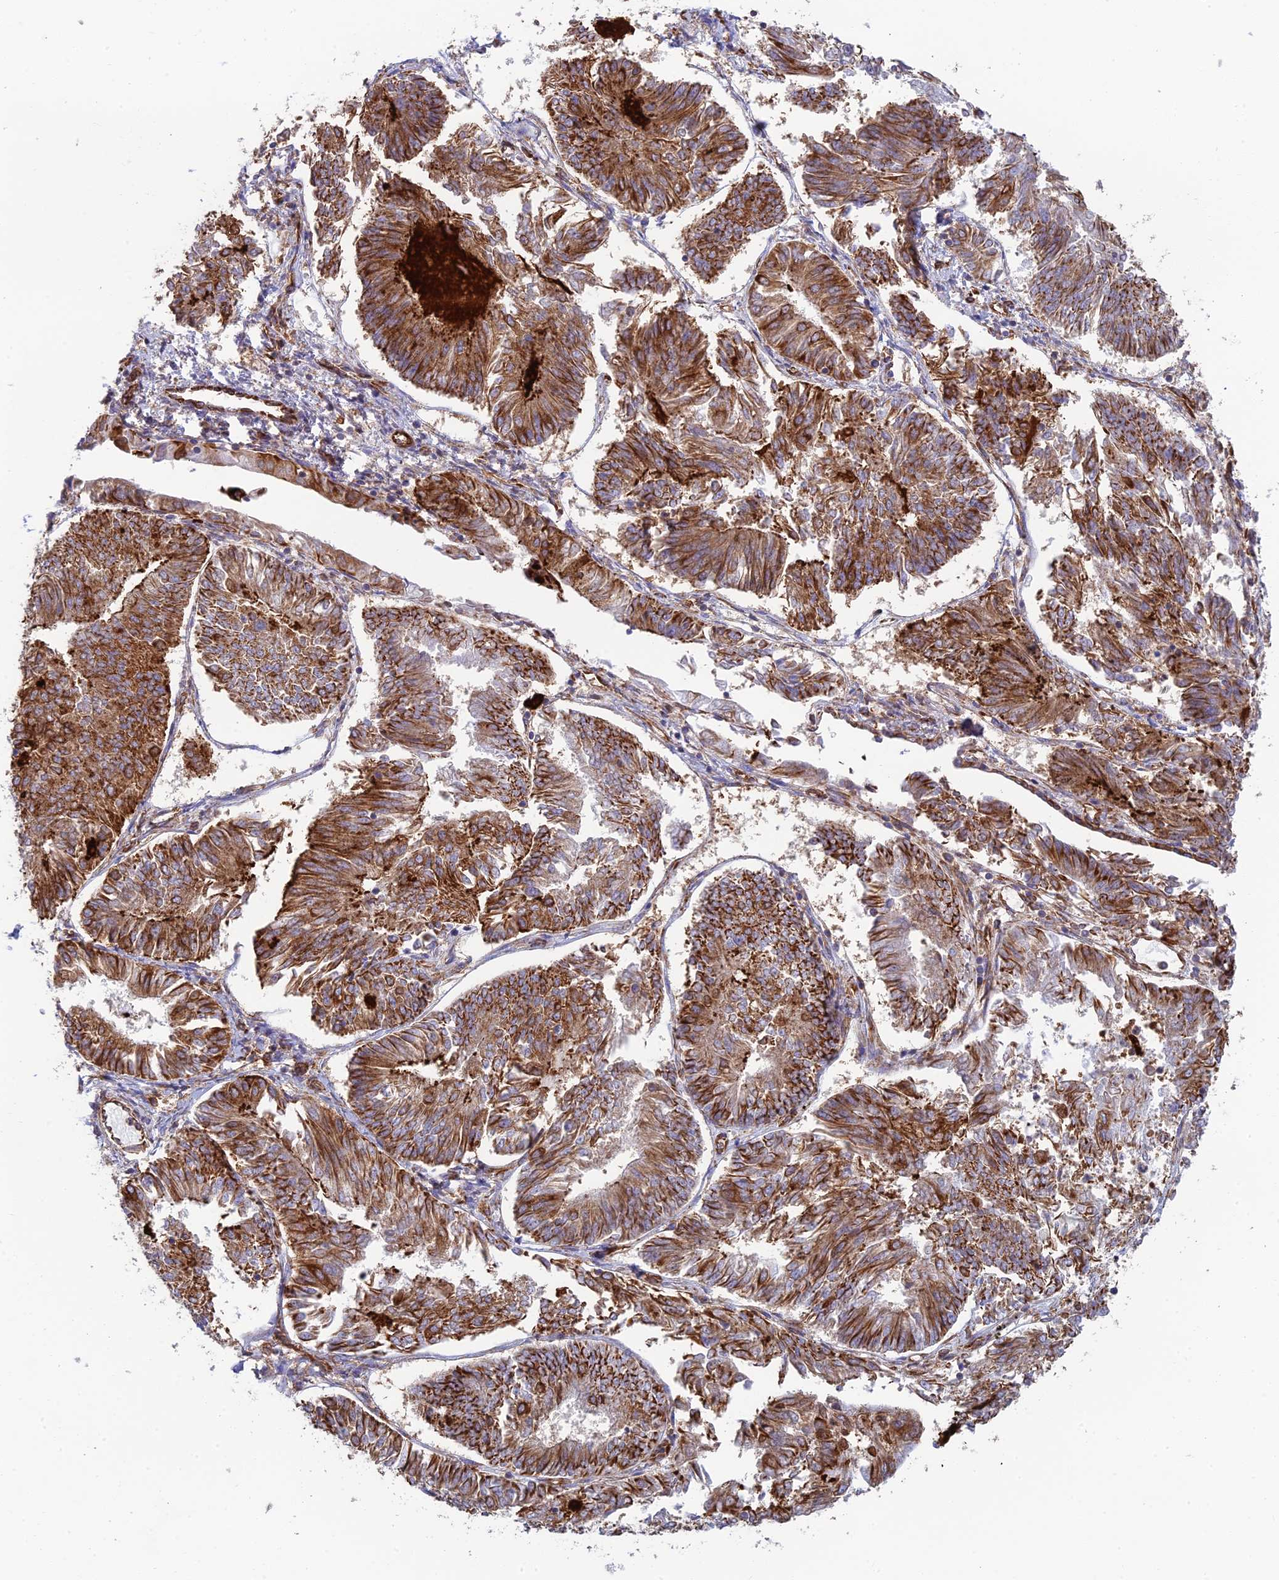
{"staining": {"intensity": "moderate", "quantity": ">75%", "location": "cytoplasmic/membranous"}, "tissue": "endometrial cancer", "cell_type": "Tumor cells", "image_type": "cancer", "snomed": [{"axis": "morphology", "description": "Adenocarcinoma, NOS"}, {"axis": "topography", "description": "Endometrium"}], "caption": "Endometrial cancer stained with a brown dye reveals moderate cytoplasmic/membranous positive staining in approximately >75% of tumor cells.", "gene": "CCDC69", "patient": {"sex": "female", "age": 58}}